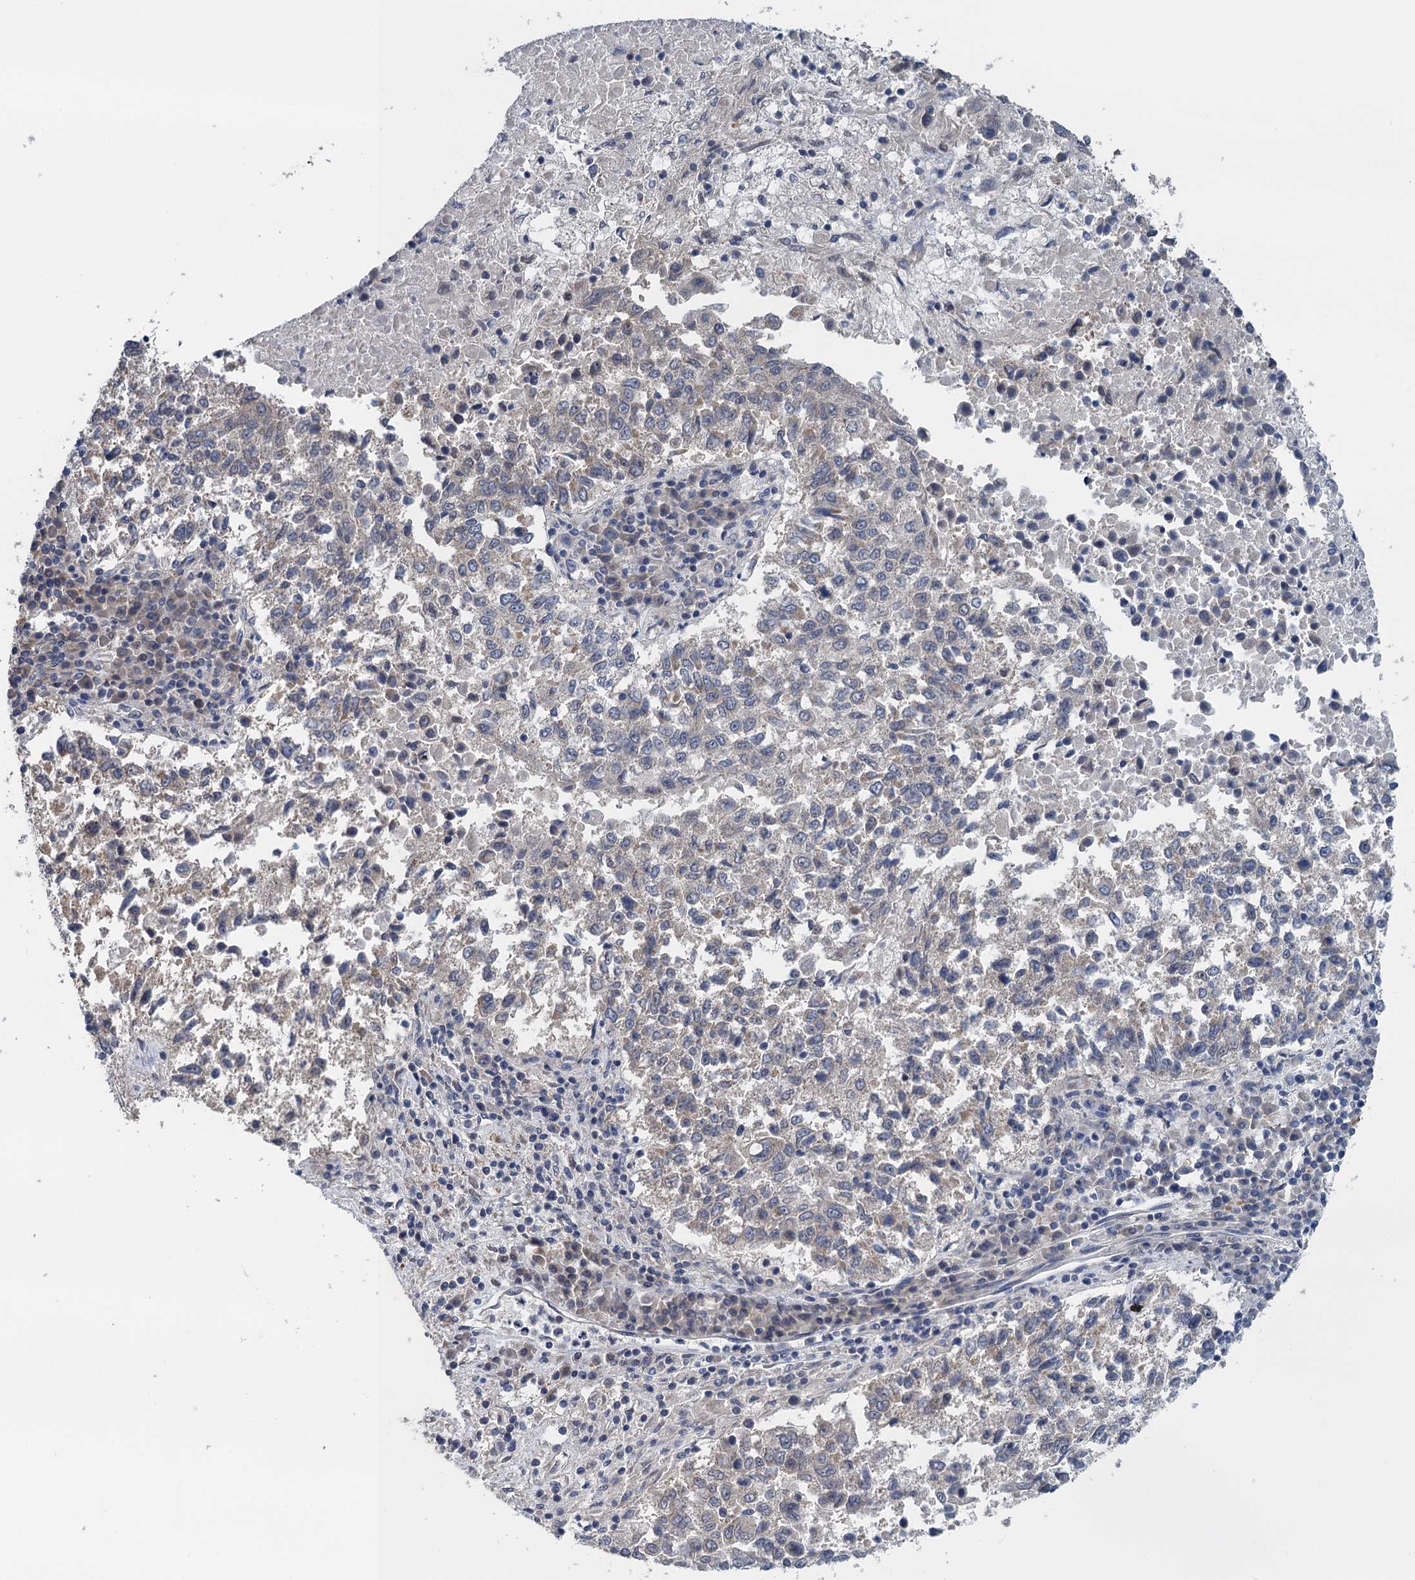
{"staining": {"intensity": "weak", "quantity": "<25%", "location": "cytoplasmic/membranous"}, "tissue": "lung cancer", "cell_type": "Tumor cells", "image_type": "cancer", "snomed": [{"axis": "morphology", "description": "Squamous cell carcinoma, NOS"}, {"axis": "topography", "description": "Lung"}], "caption": "Immunohistochemistry (IHC) of squamous cell carcinoma (lung) demonstrates no positivity in tumor cells.", "gene": "CTU2", "patient": {"sex": "male", "age": 73}}